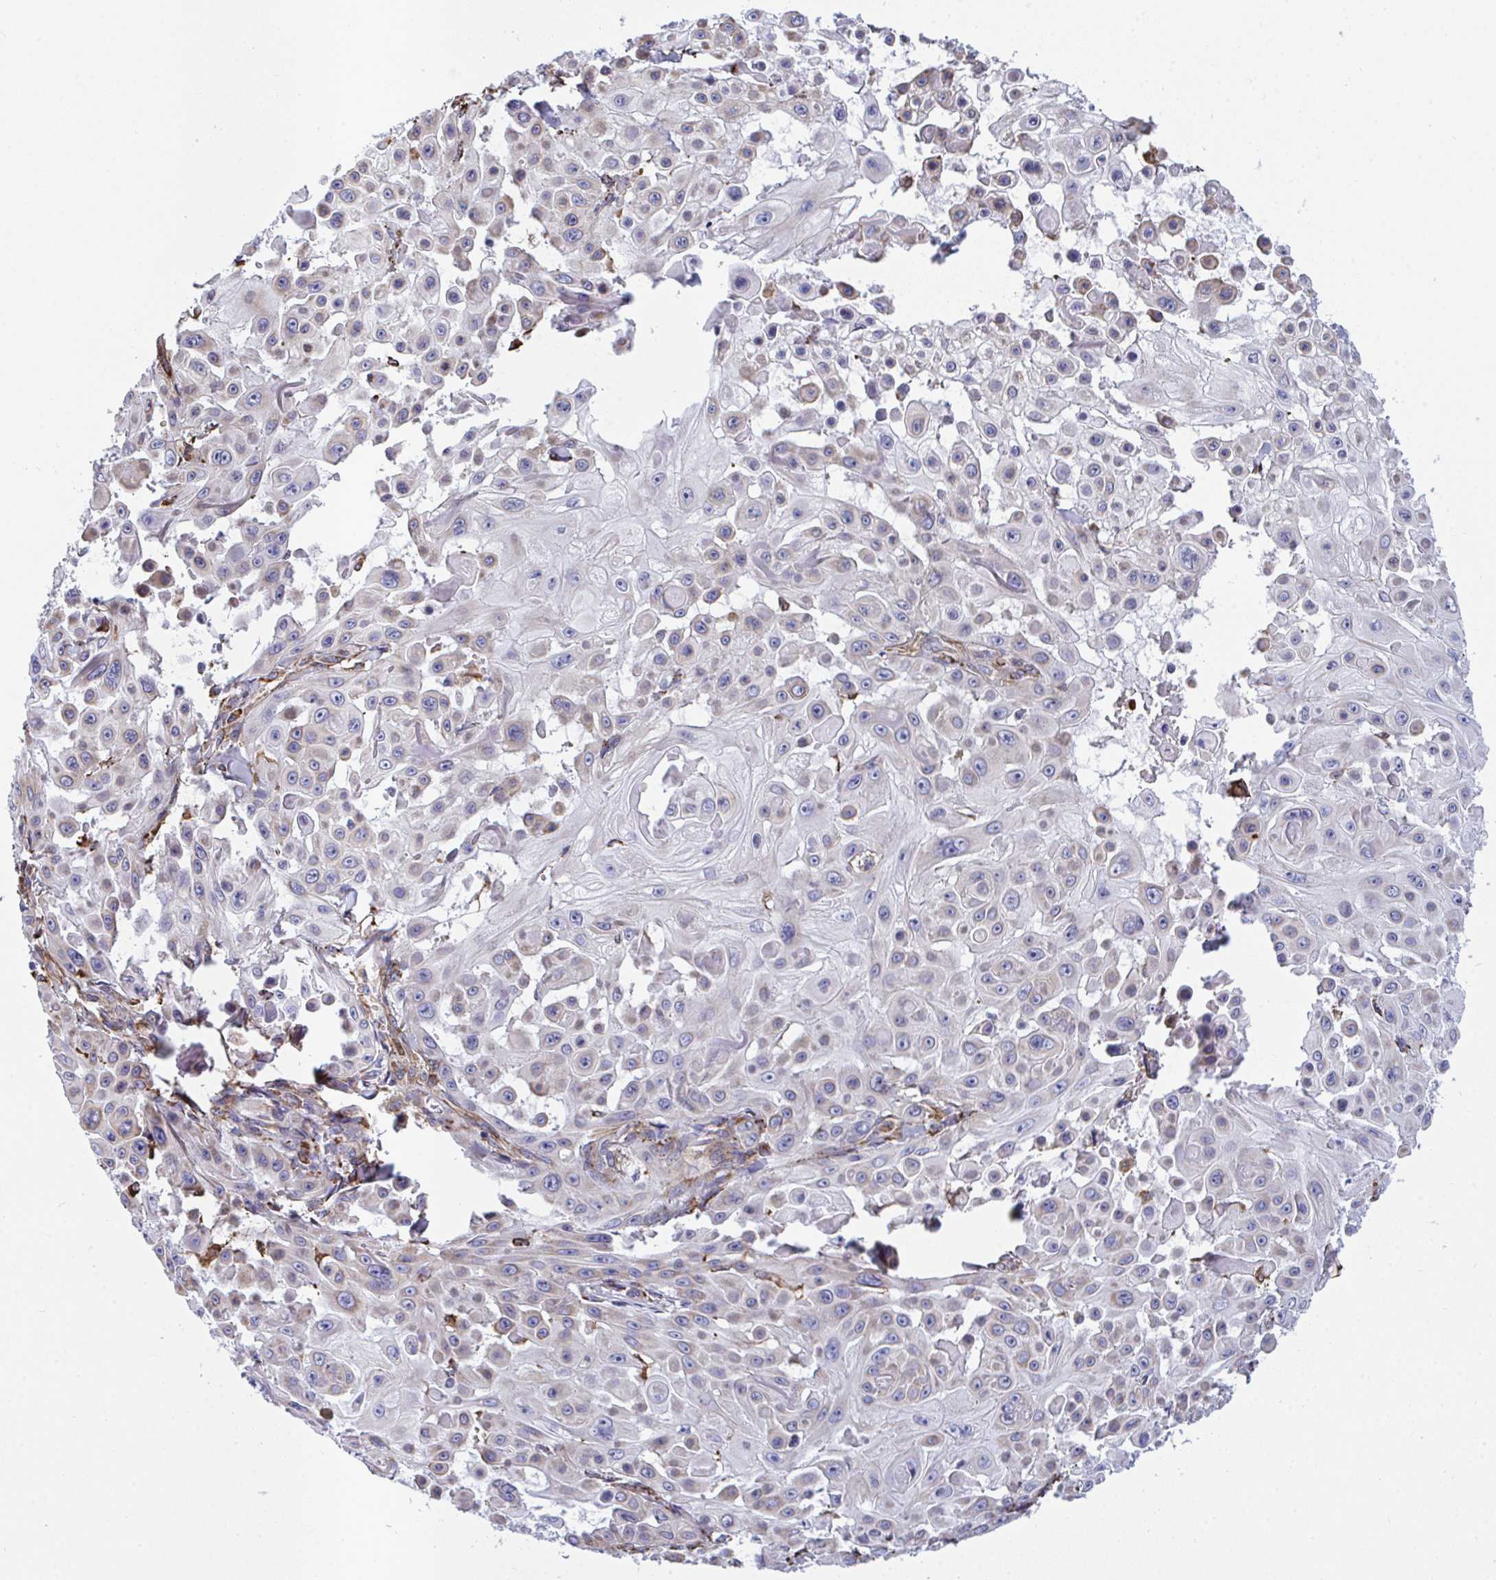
{"staining": {"intensity": "weak", "quantity": "25%-75%", "location": "cytoplasmic/membranous"}, "tissue": "skin cancer", "cell_type": "Tumor cells", "image_type": "cancer", "snomed": [{"axis": "morphology", "description": "Squamous cell carcinoma, NOS"}, {"axis": "topography", "description": "Skin"}], "caption": "High-power microscopy captured an immunohistochemistry (IHC) micrograph of skin cancer, revealing weak cytoplasmic/membranous staining in about 25%-75% of tumor cells.", "gene": "PEAK3", "patient": {"sex": "male", "age": 91}}